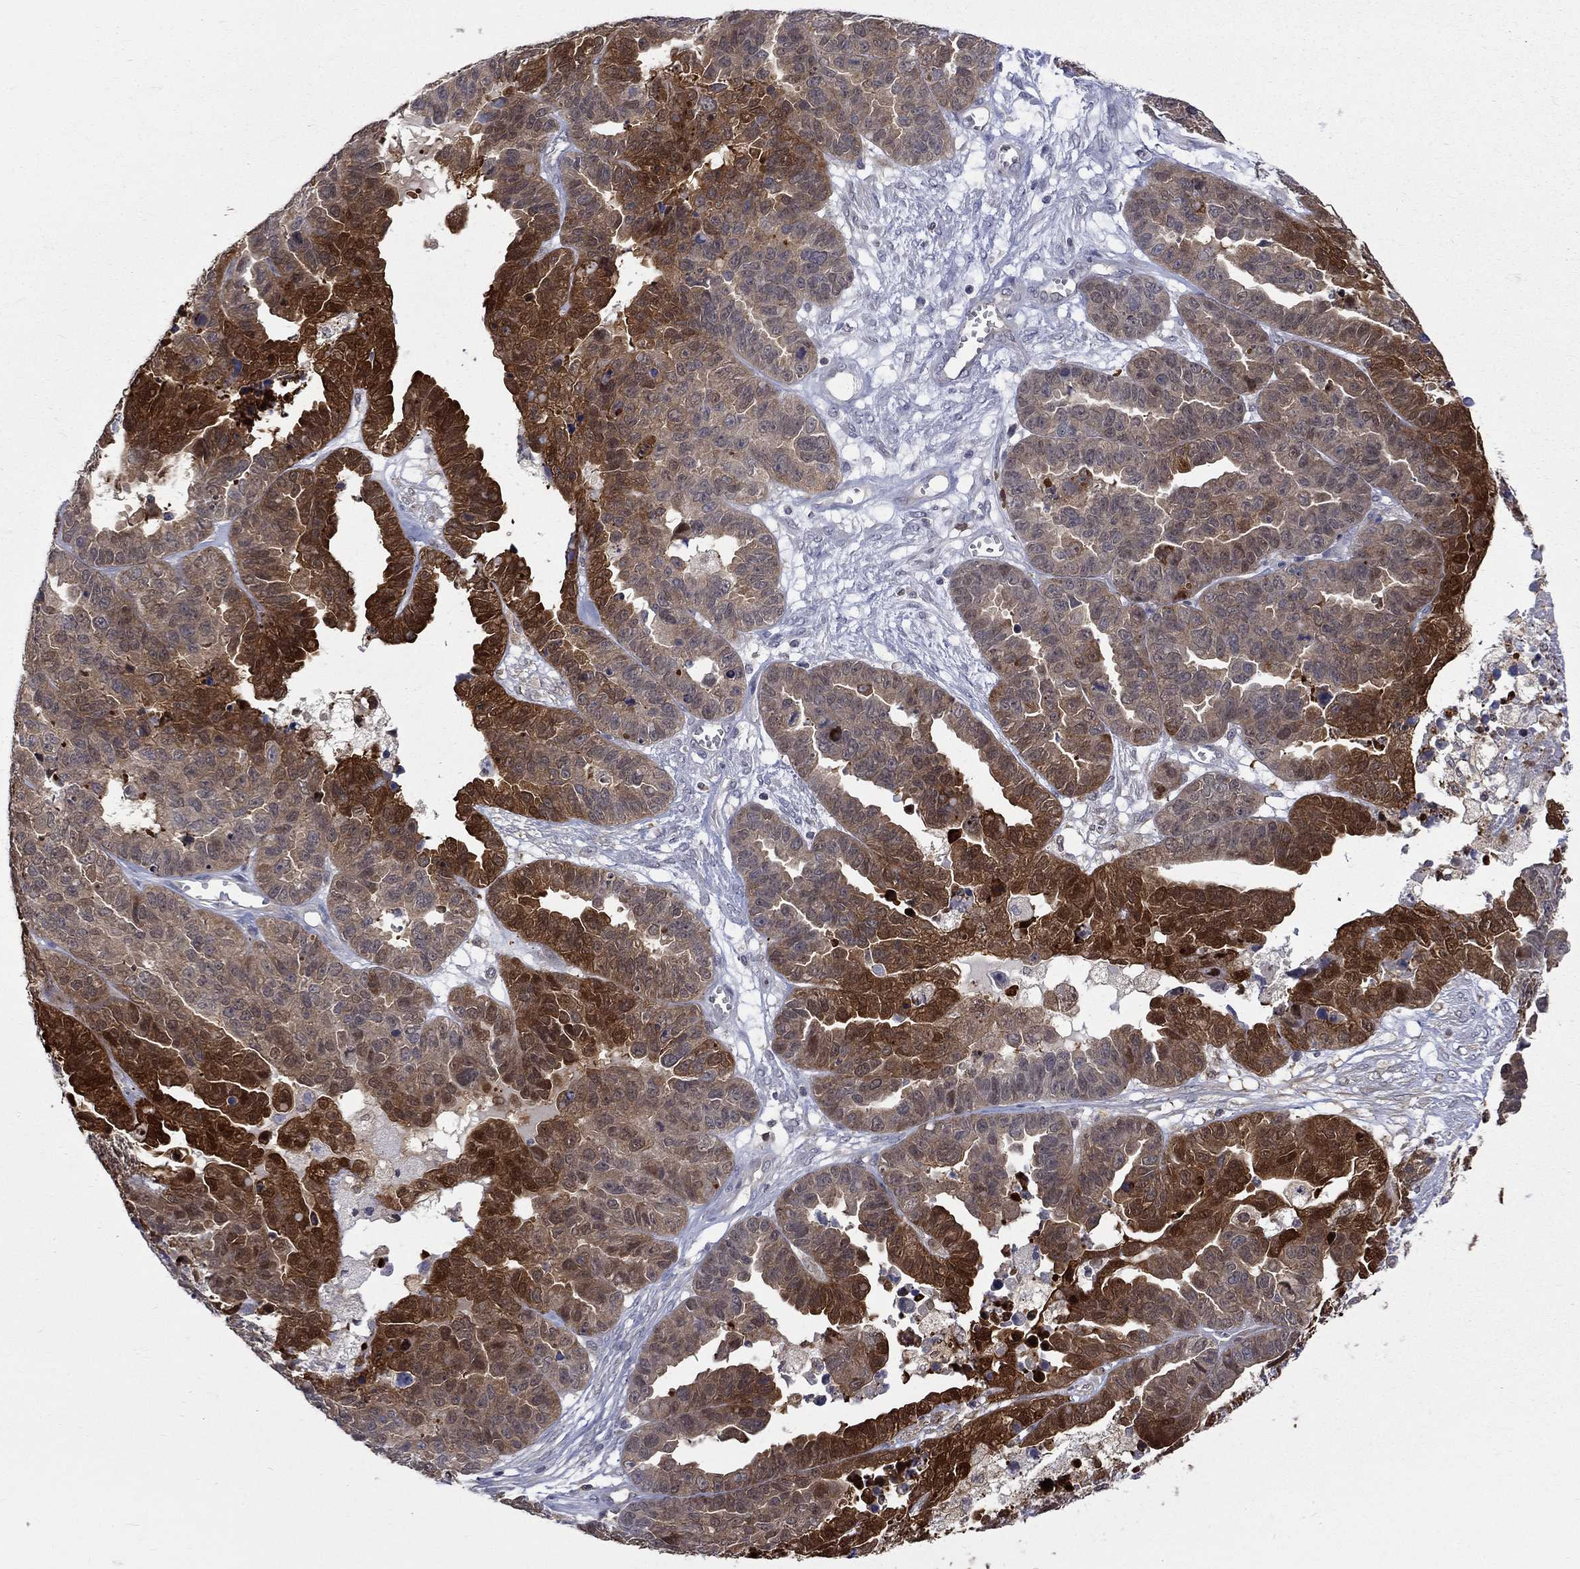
{"staining": {"intensity": "strong", "quantity": "25%-75%", "location": "cytoplasmic/membranous"}, "tissue": "ovarian cancer", "cell_type": "Tumor cells", "image_type": "cancer", "snomed": [{"axis": "morphology", "description": "Cystadenocarcinoma, serous, NOS"}, {"axis": "topography", "description": "Ovary"}], "caption": "An immunohistochemistry (IHC) photomicrograph of neoplastic tissue is shown. Protein staining in brown labels strong cytoplasmic/membranous positivity in serous cystadenocarcinoma (ovarian) within tumor cells.", "gene": "HKDC1", "patient": {"sex": "female", "age": 87}}